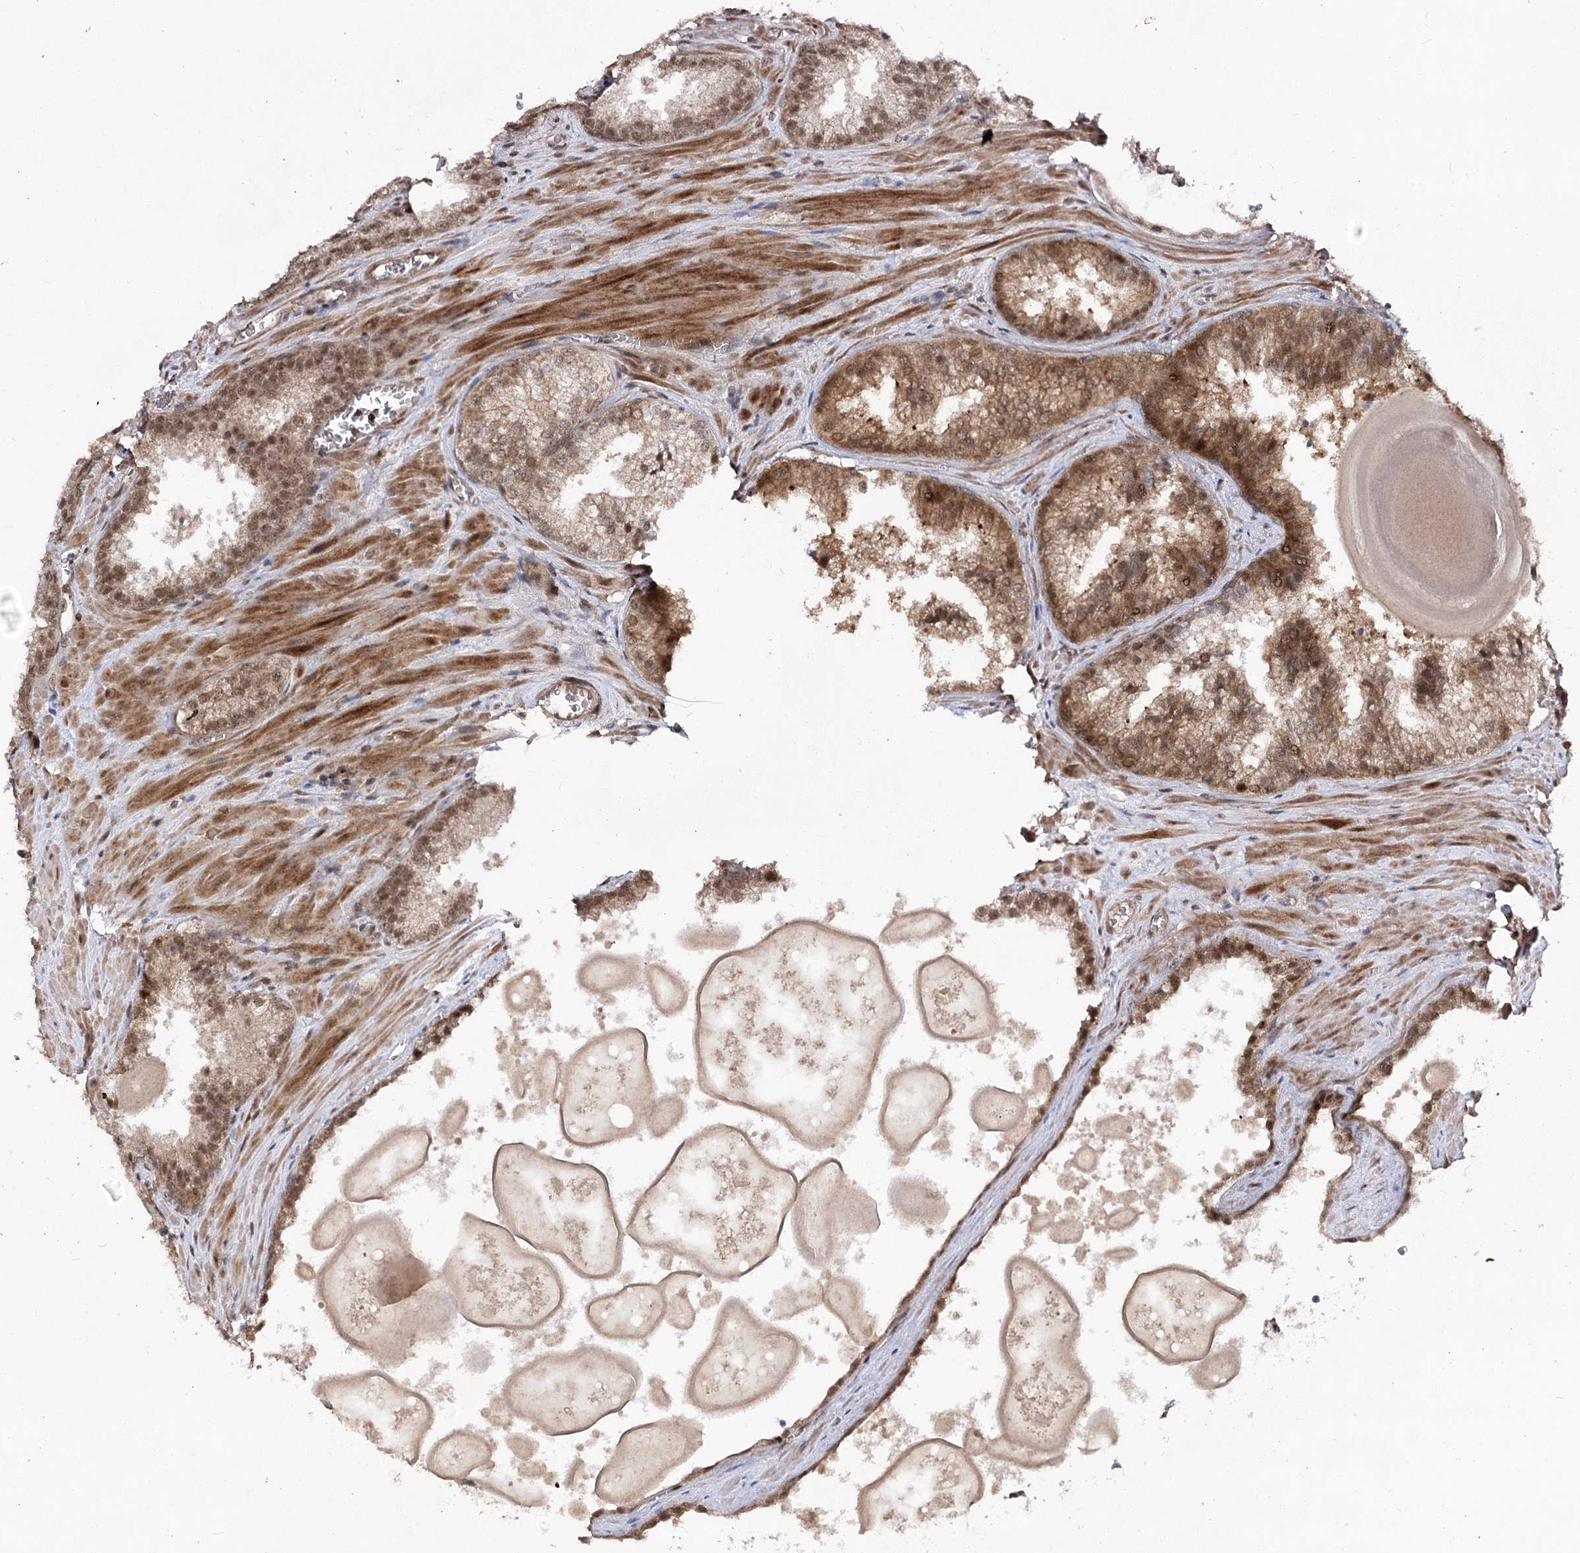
{"staining": {"intensity": "moderate", "quantity": ">75%", "location": "cytoplasmic/membranous,nuclear"}, "tissue": "prostate cancer", "cell_type": "Tumor cells", "image_type": "cancer", "snomed": [{"axis": "morphology", "description": "Adenocarcinoma, High grade"}, {"axis": "topography", "description": "Prostate"}], "caption": "Immunohistochemical staining of prostate high-grade adenocarcinoma shows medium levels of moderate cytoplasmic/membranous and nuclear protein expression in about >75% of tumor cells.", "gene": "FAM53B", "patient": {"sex": "male", "age": 66}}